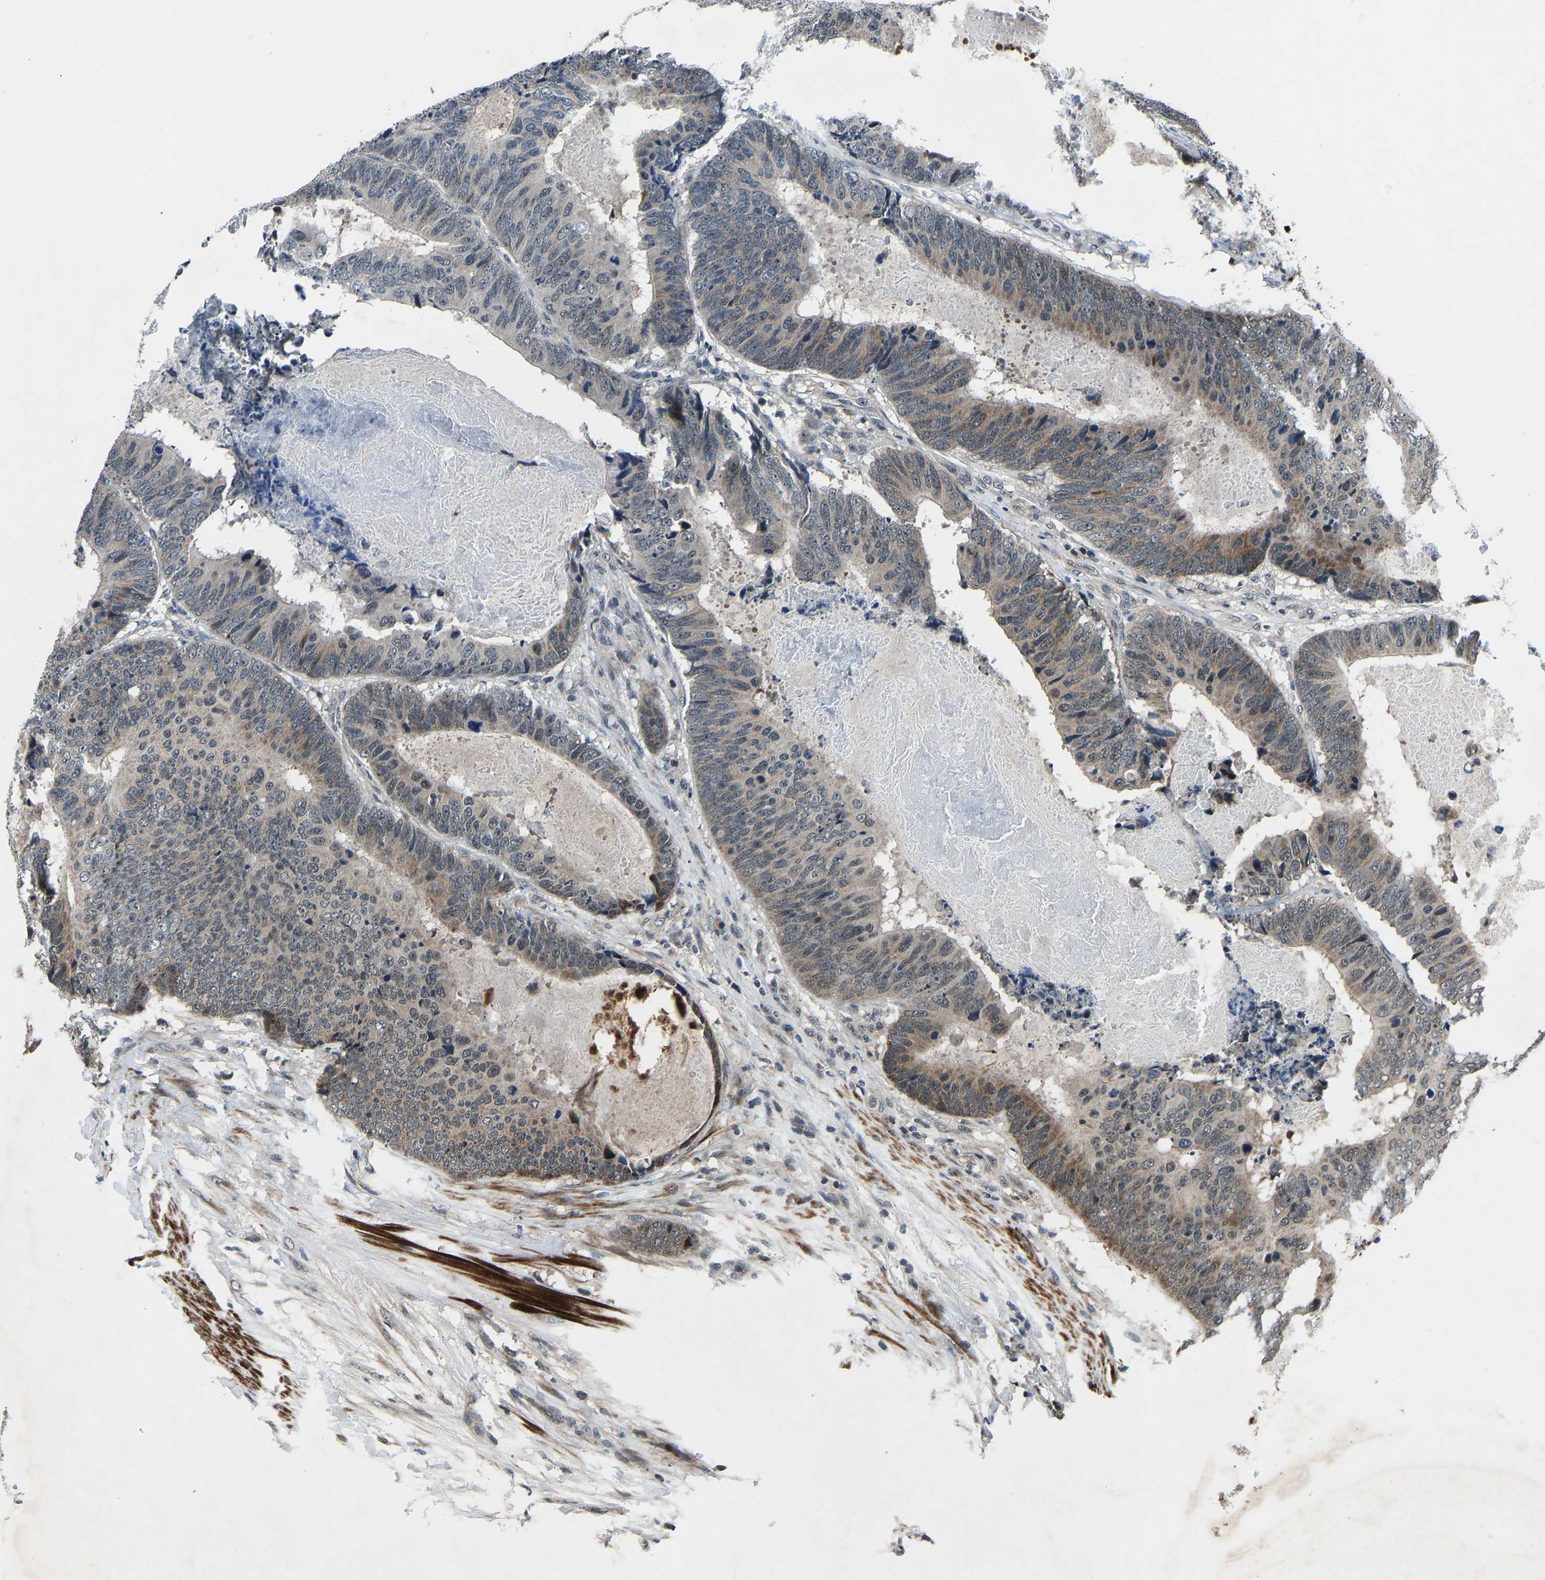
{"staining": {"intensity": "moderate", "quantity": "25%-75%", "location": "cytoplasmic/membranous,nuclear"}, "tissue": "colorectal cancer", "cell_type": "Tumor cells", "image_type": "cancer", "snomed": [{"axis": "morphology", "description": "Adenocarcinoma, NOS"}, {"axis": "topography", "description": "Colon"}], "caption": "Protein staining by IHC shows moderate cytoplasmic/membranous and nuclear positivity in approximately 25%-75% of tumor cells in adenocarcinoma (colorectal).", "gene": "RLIM", "patient": {"sex": "male", "age": 56}}